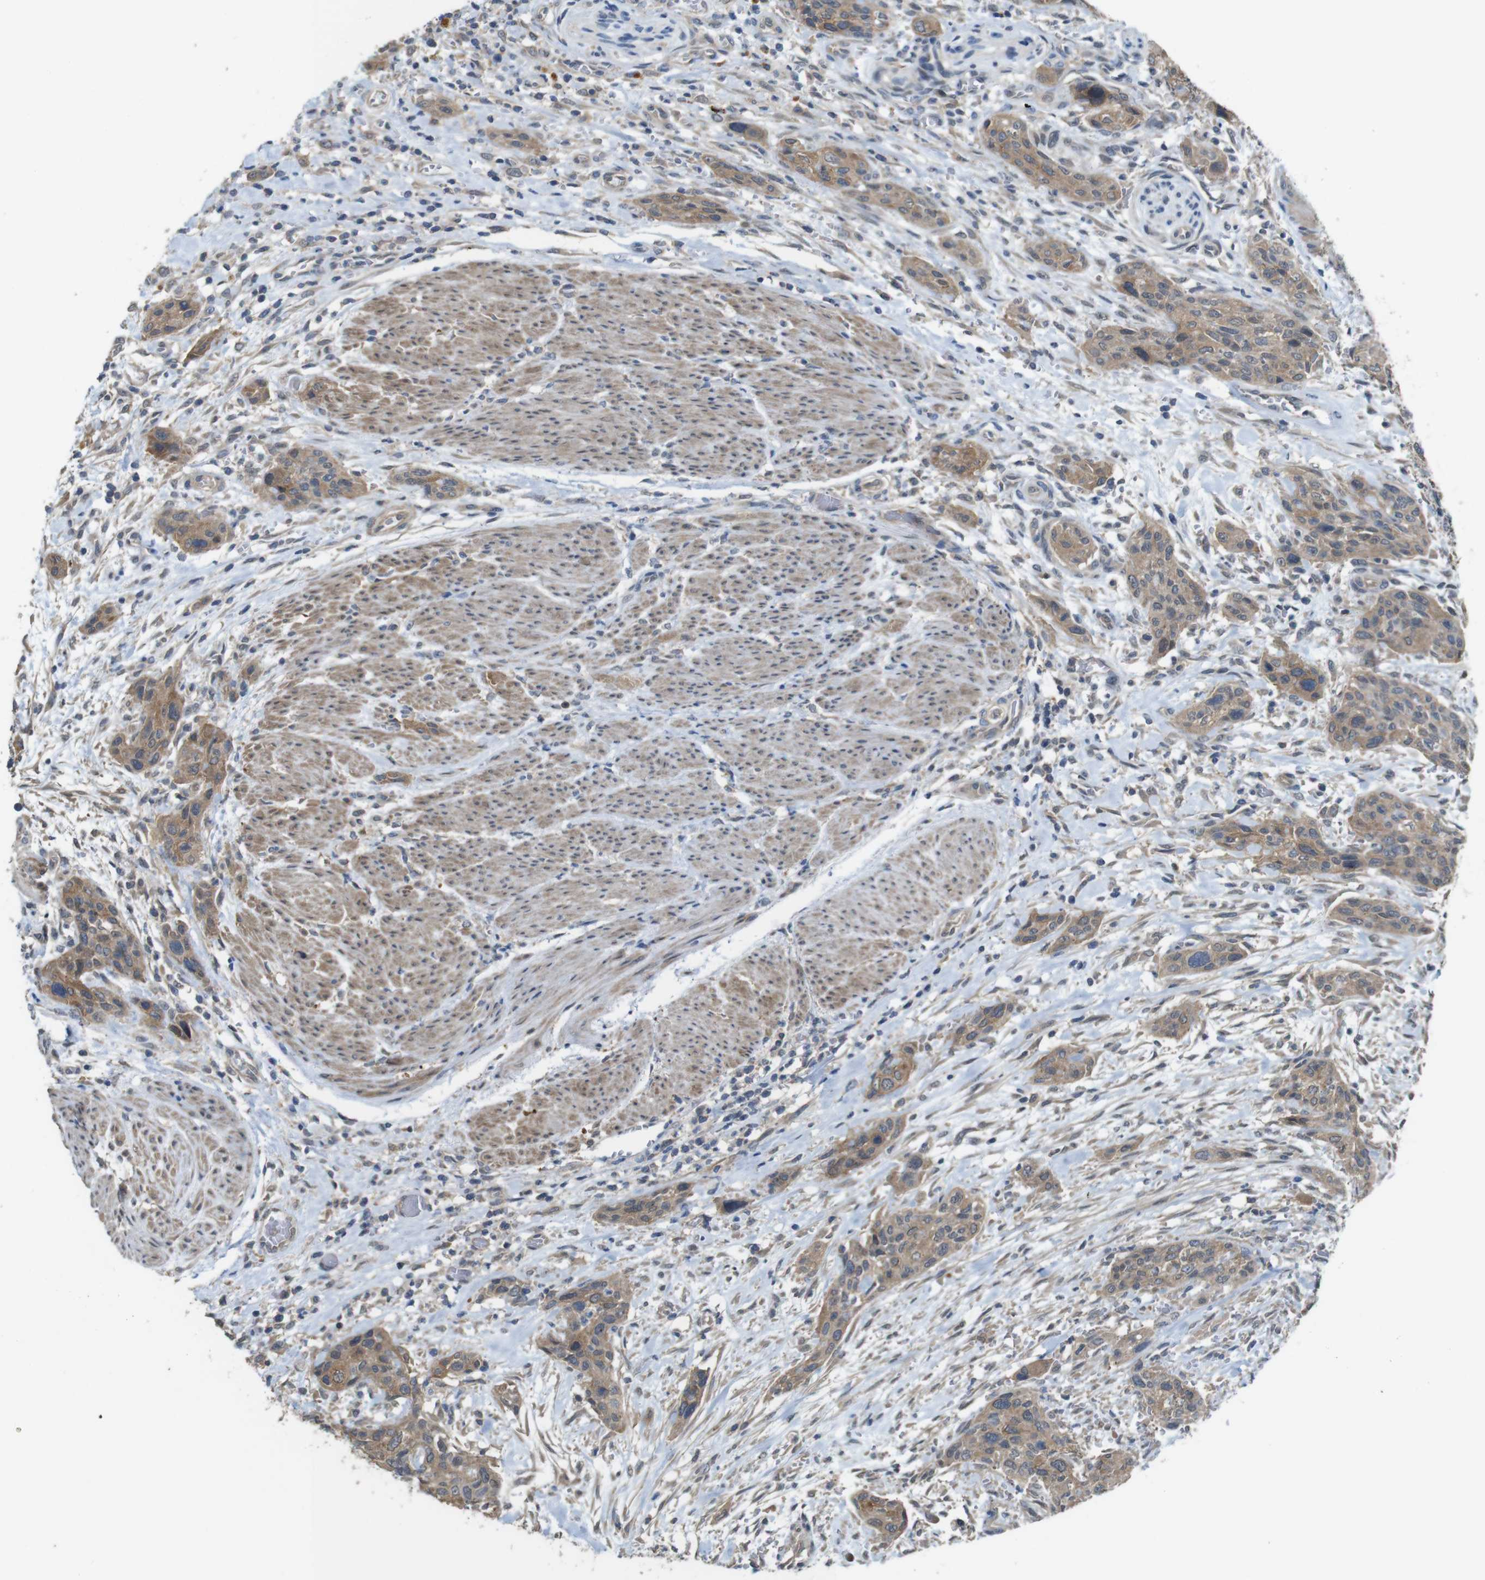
{"staining": {"intensity": "moderate", "quantity": ">75%", "location": "cytoplasmic/membranous"}, "tissue": "urothelial cancer", "cell_type": "Tumor cells", "image_type": "cancer", "snomed": [{"axis": "morphology", "description": "Urothelial carcinoma, High grade"}, {"axis": "topography", "description": "Urinary bladder"}], "caption": "Urothelial cancer stained with a protein marker demonstrates moderate staining in tumor cells.", "gene": "CDC34", "patient": {"sex": "male", "age": 35}}